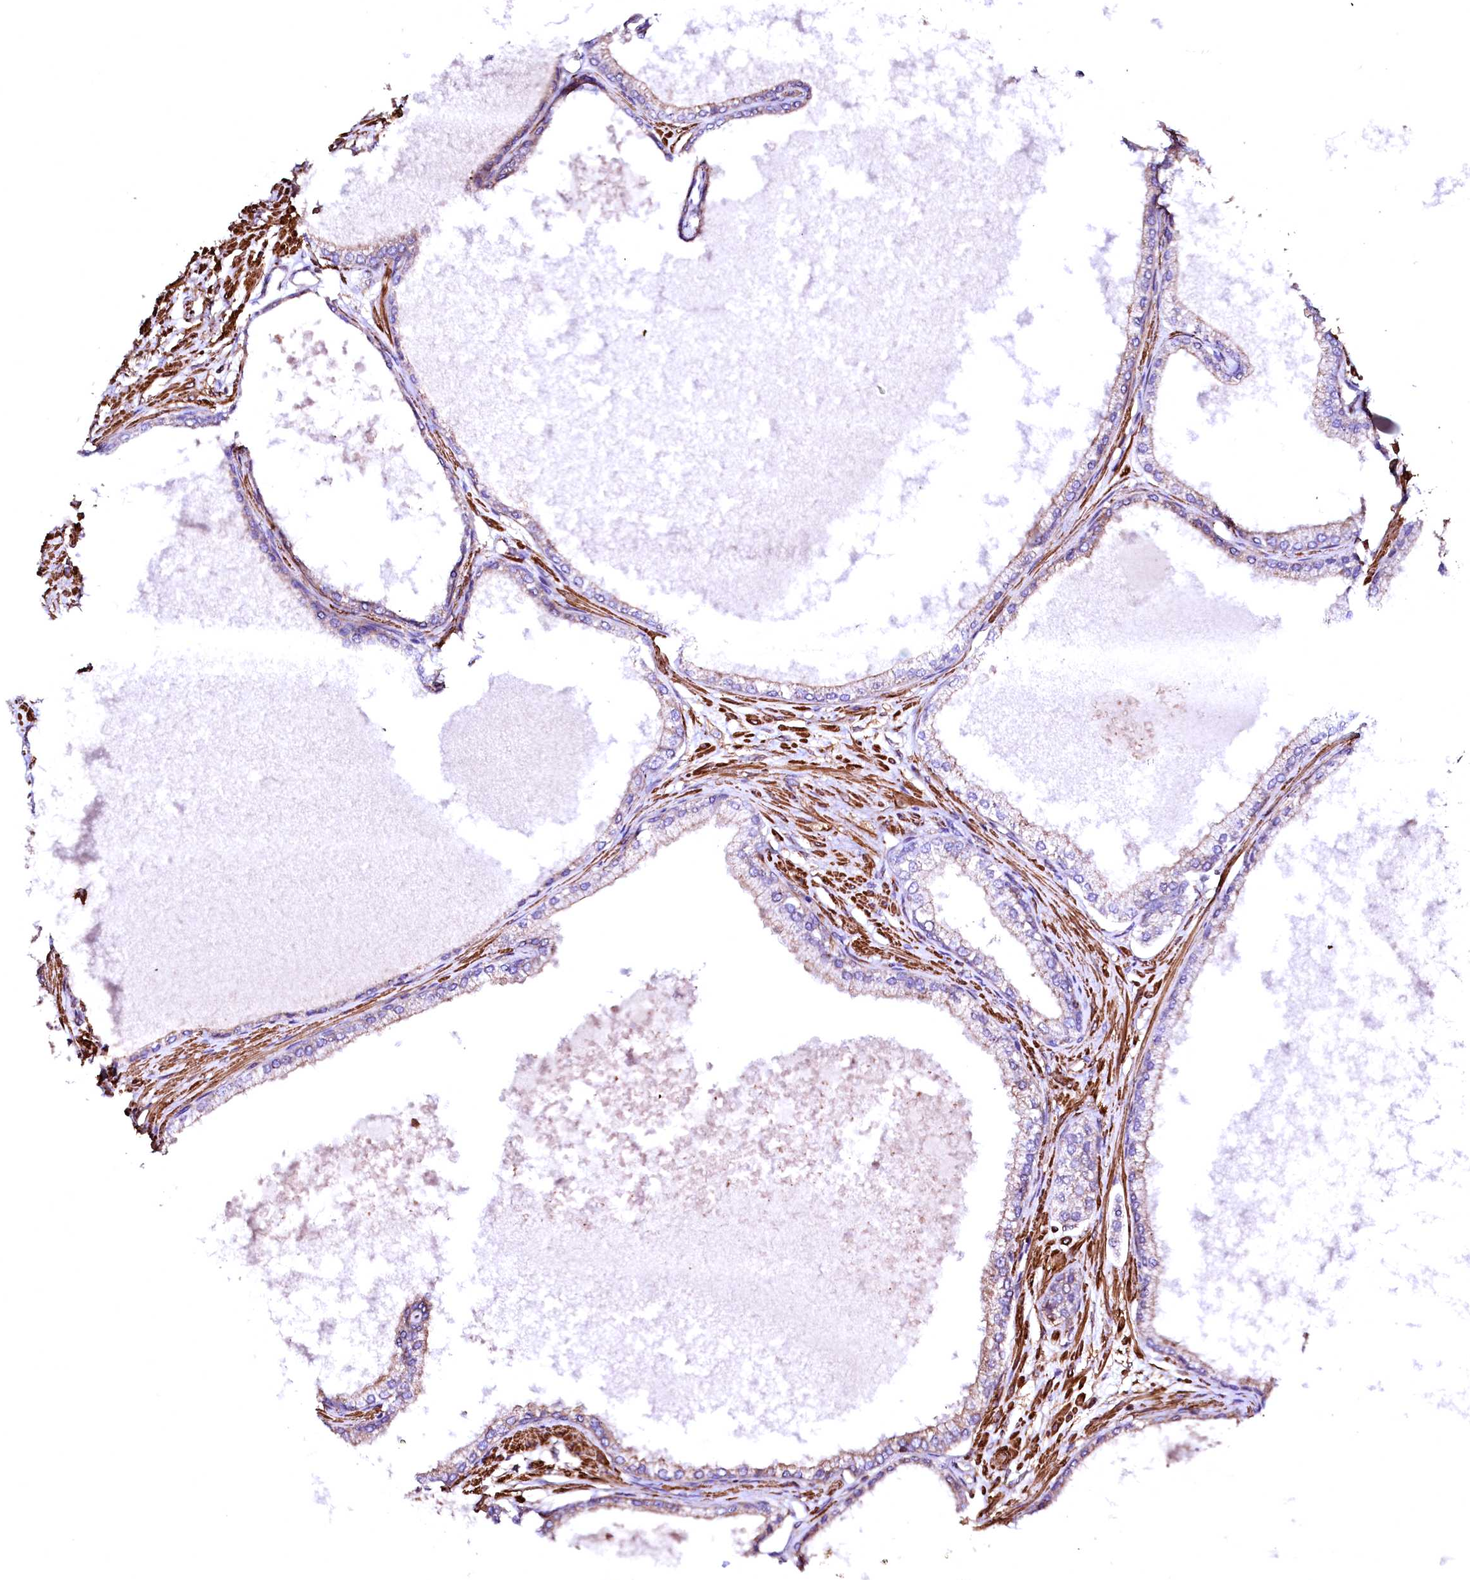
{"staining": {"intensity": "moderate", "quantity": "25%-75%", "location": "cytoplasmic/membranous"}, "tissue": "prostate cancer", "cell_type": "Tumor cells", "image_type": "cancer", "snomed": [{"axis": "morphology", "description": "Adenocarcinoma, Low grade"}, {"axis": "topography", "description": "Prostate"}], "caption": "Human prostate low-grade adenocarcinoma stained with a brown dye shows moderate cytoplasmic/membranous positive positivity in about 25%-75% of tumor cells.", "gene": "GPR176", "patient": {"sex": "male", "age": 63}}